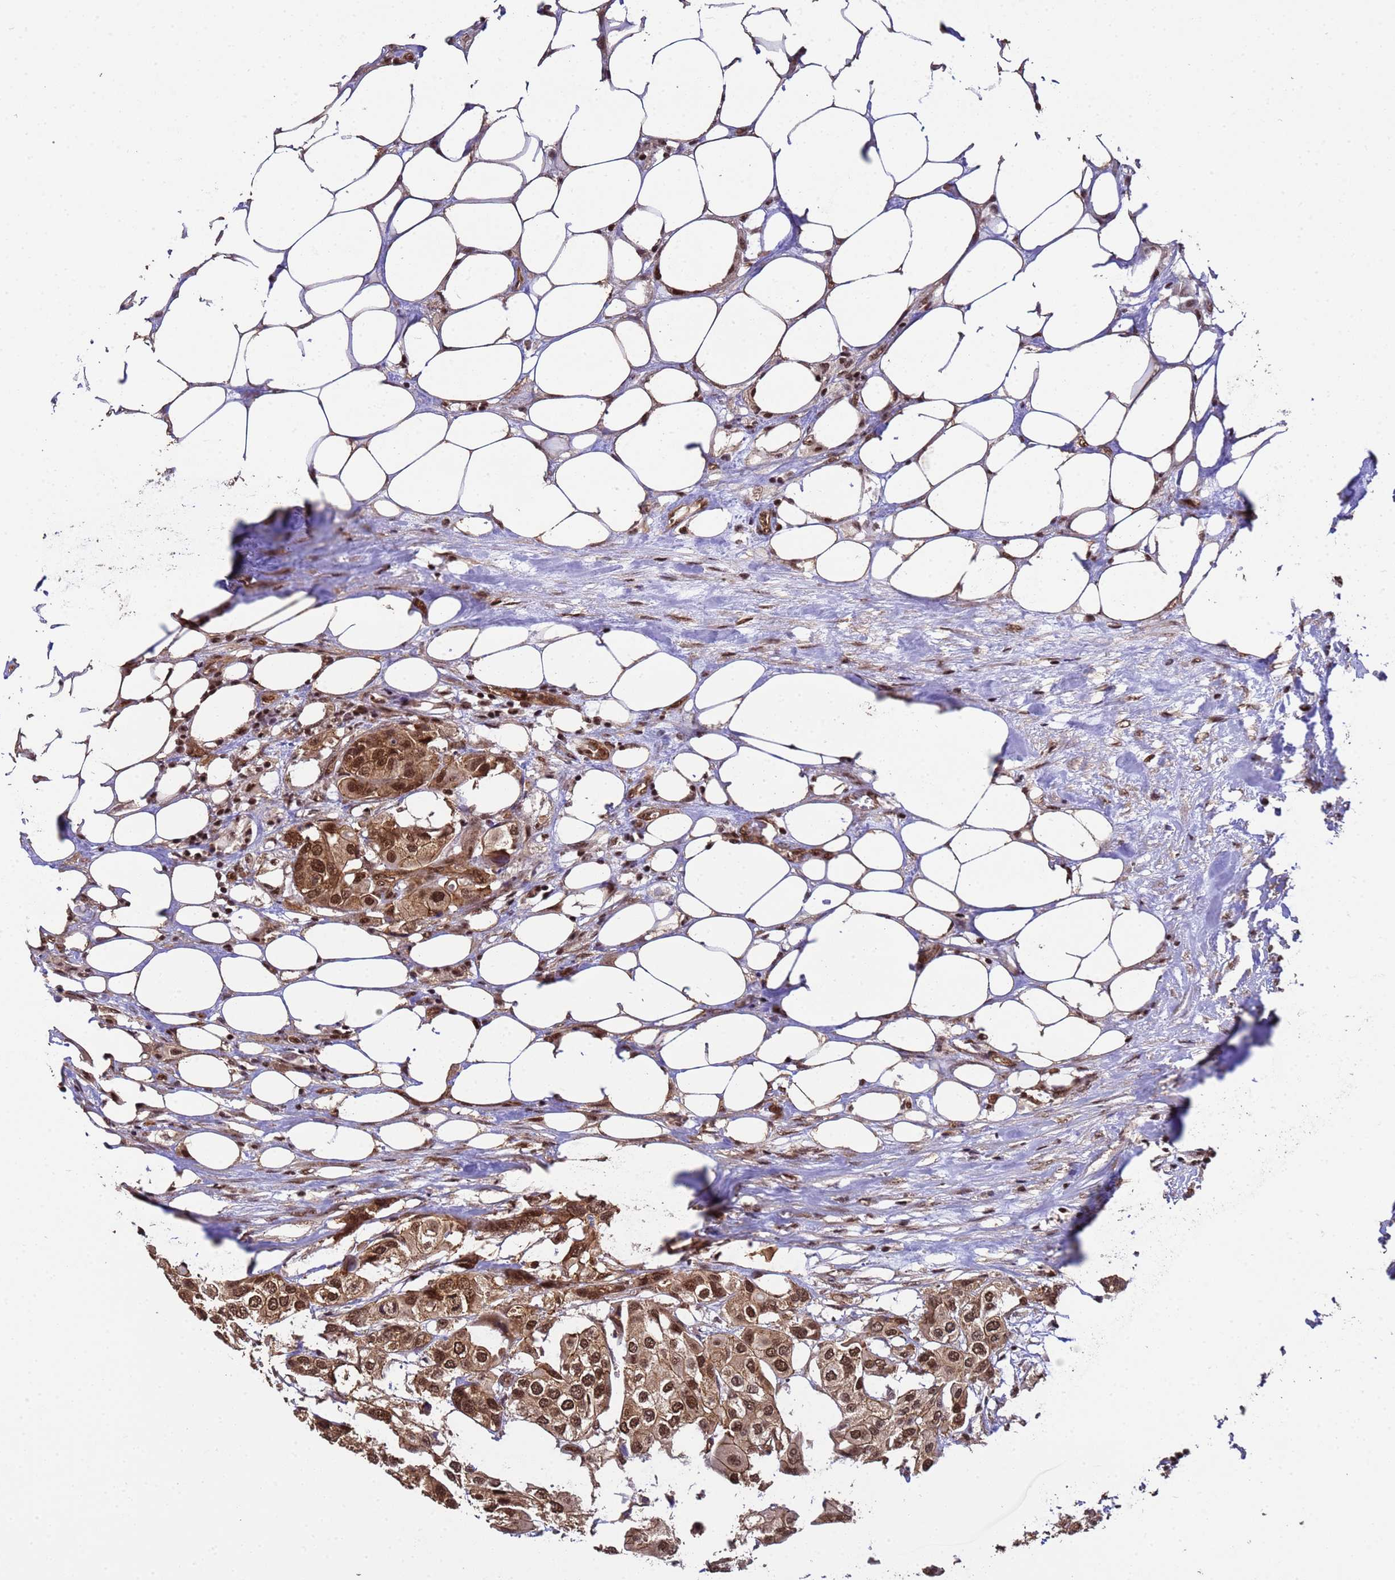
{"staining": {"intensity": "strong", "quantity": ">75%", "location": "cytoplasmic/membranous,nuclear"}, "tissue": "urothelial cancer", "cell_type": "Tumor cells", "image_type": "cancer", "snomed": [{"axis": "morphology", "description": "Urothelial carcinoma, High grade"}, {"axis": "topography", "description": "Urinary bladder"}], "caption": "Urothelial carcinoma (high-grade) was stained to show a protein in brown. There is high levels of strong cytoplasmic/membranous and nuclear positivity in about >75% of tumor cells.", "gene": "SYF2", "patient": {"sex": "male", "age": 64}}